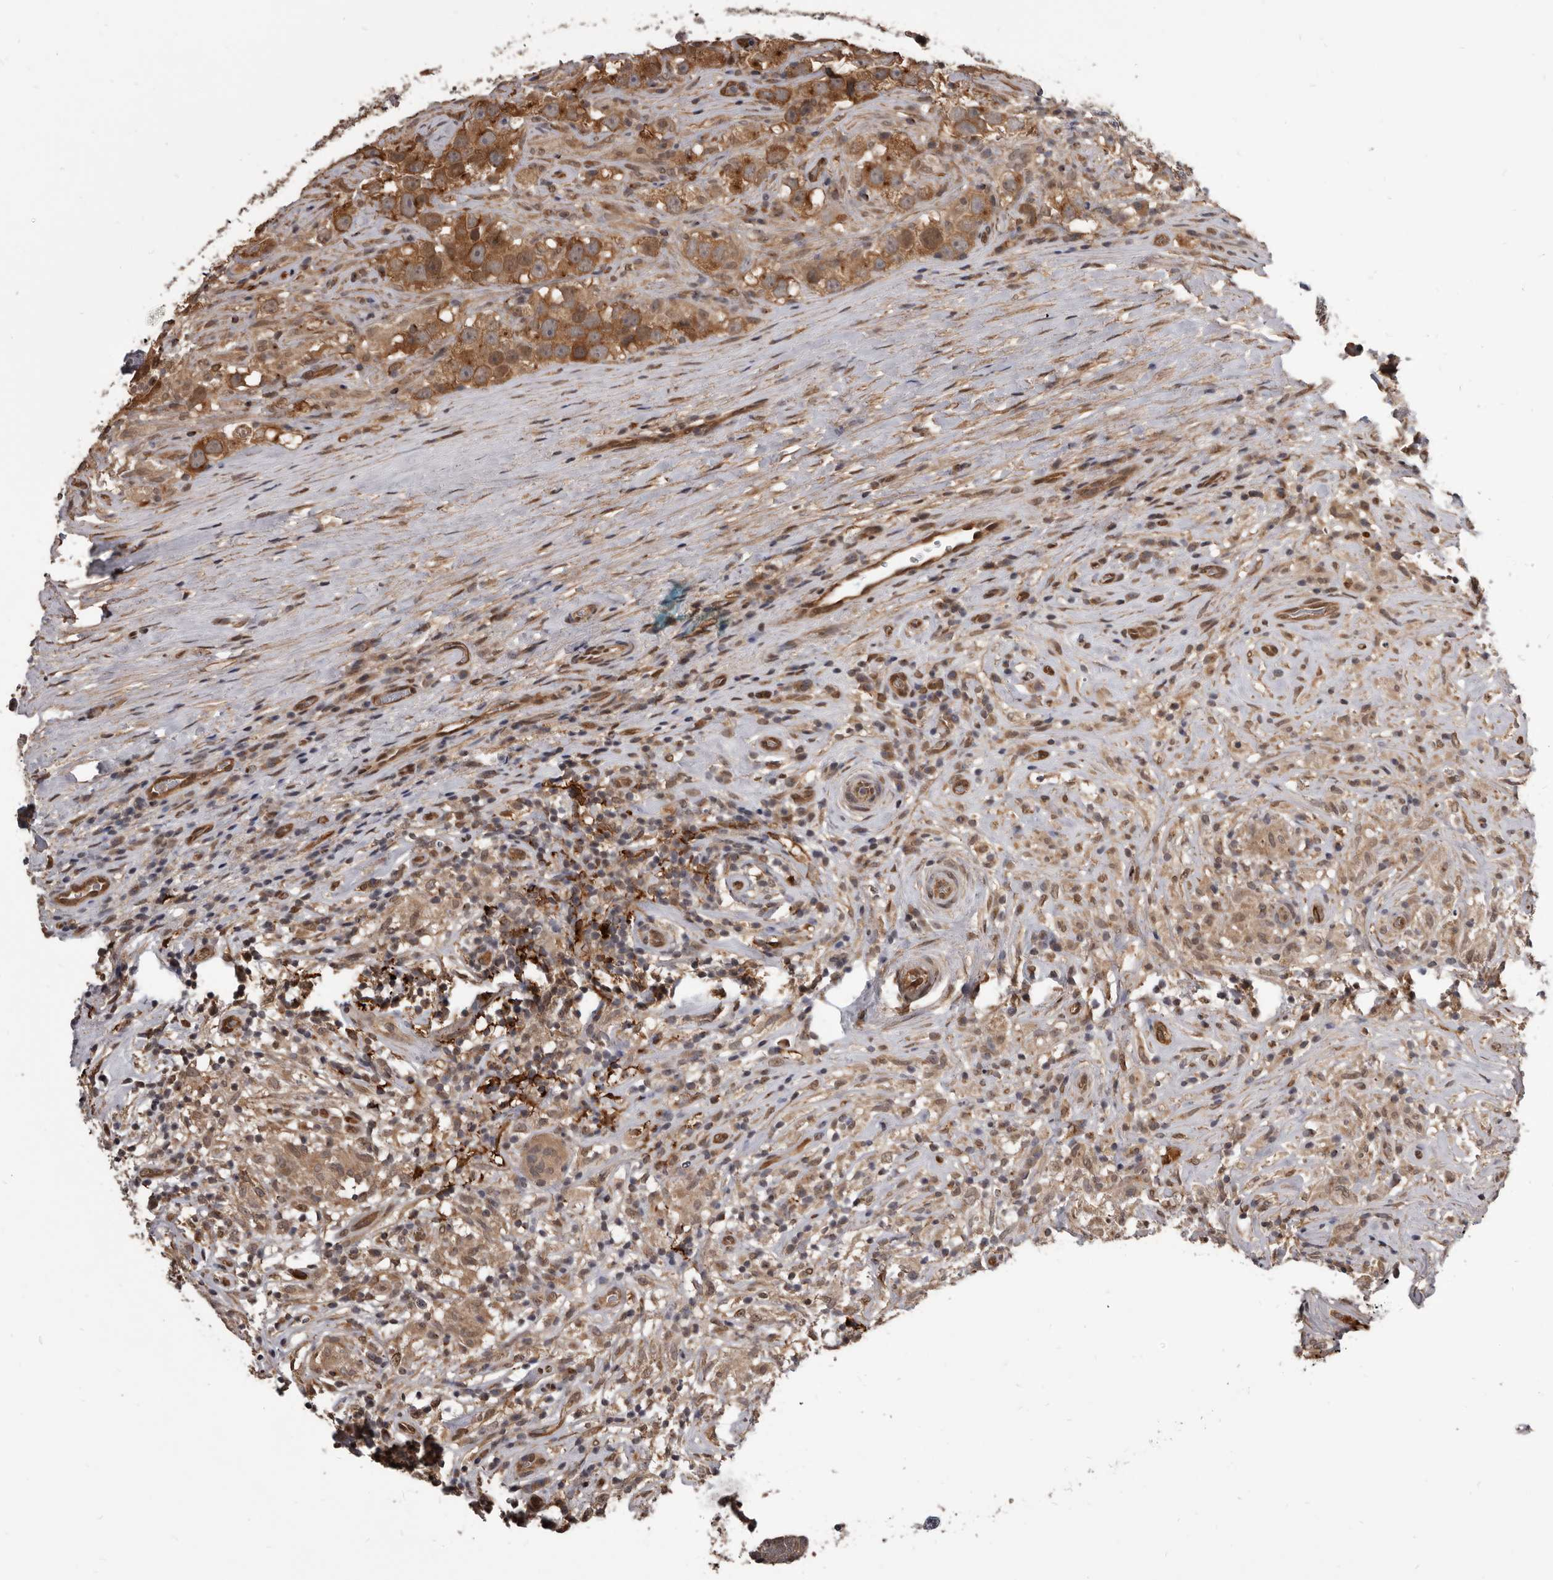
{"staining": {"intensity": "moderate", "quantity": ">75%", "location": "cytoplasmic/membranous"}, "tissue": "testis cancer", "cell_type": "Tumor cells", "image_type": "cancer", "snomed": [{"axis": "morphology", "description": "Seminoma, NOS"}, {"axis": "topography", "description": "Testis"}], "caption": "The photomicrograph shows staining of testis cancer (seminoma), revealing moderate cytoplasmic/membranous protein expression (brown color) within tumor cells.", "gene": "ADAMTS20", "patient": {"sex": "male", "age": 49}}